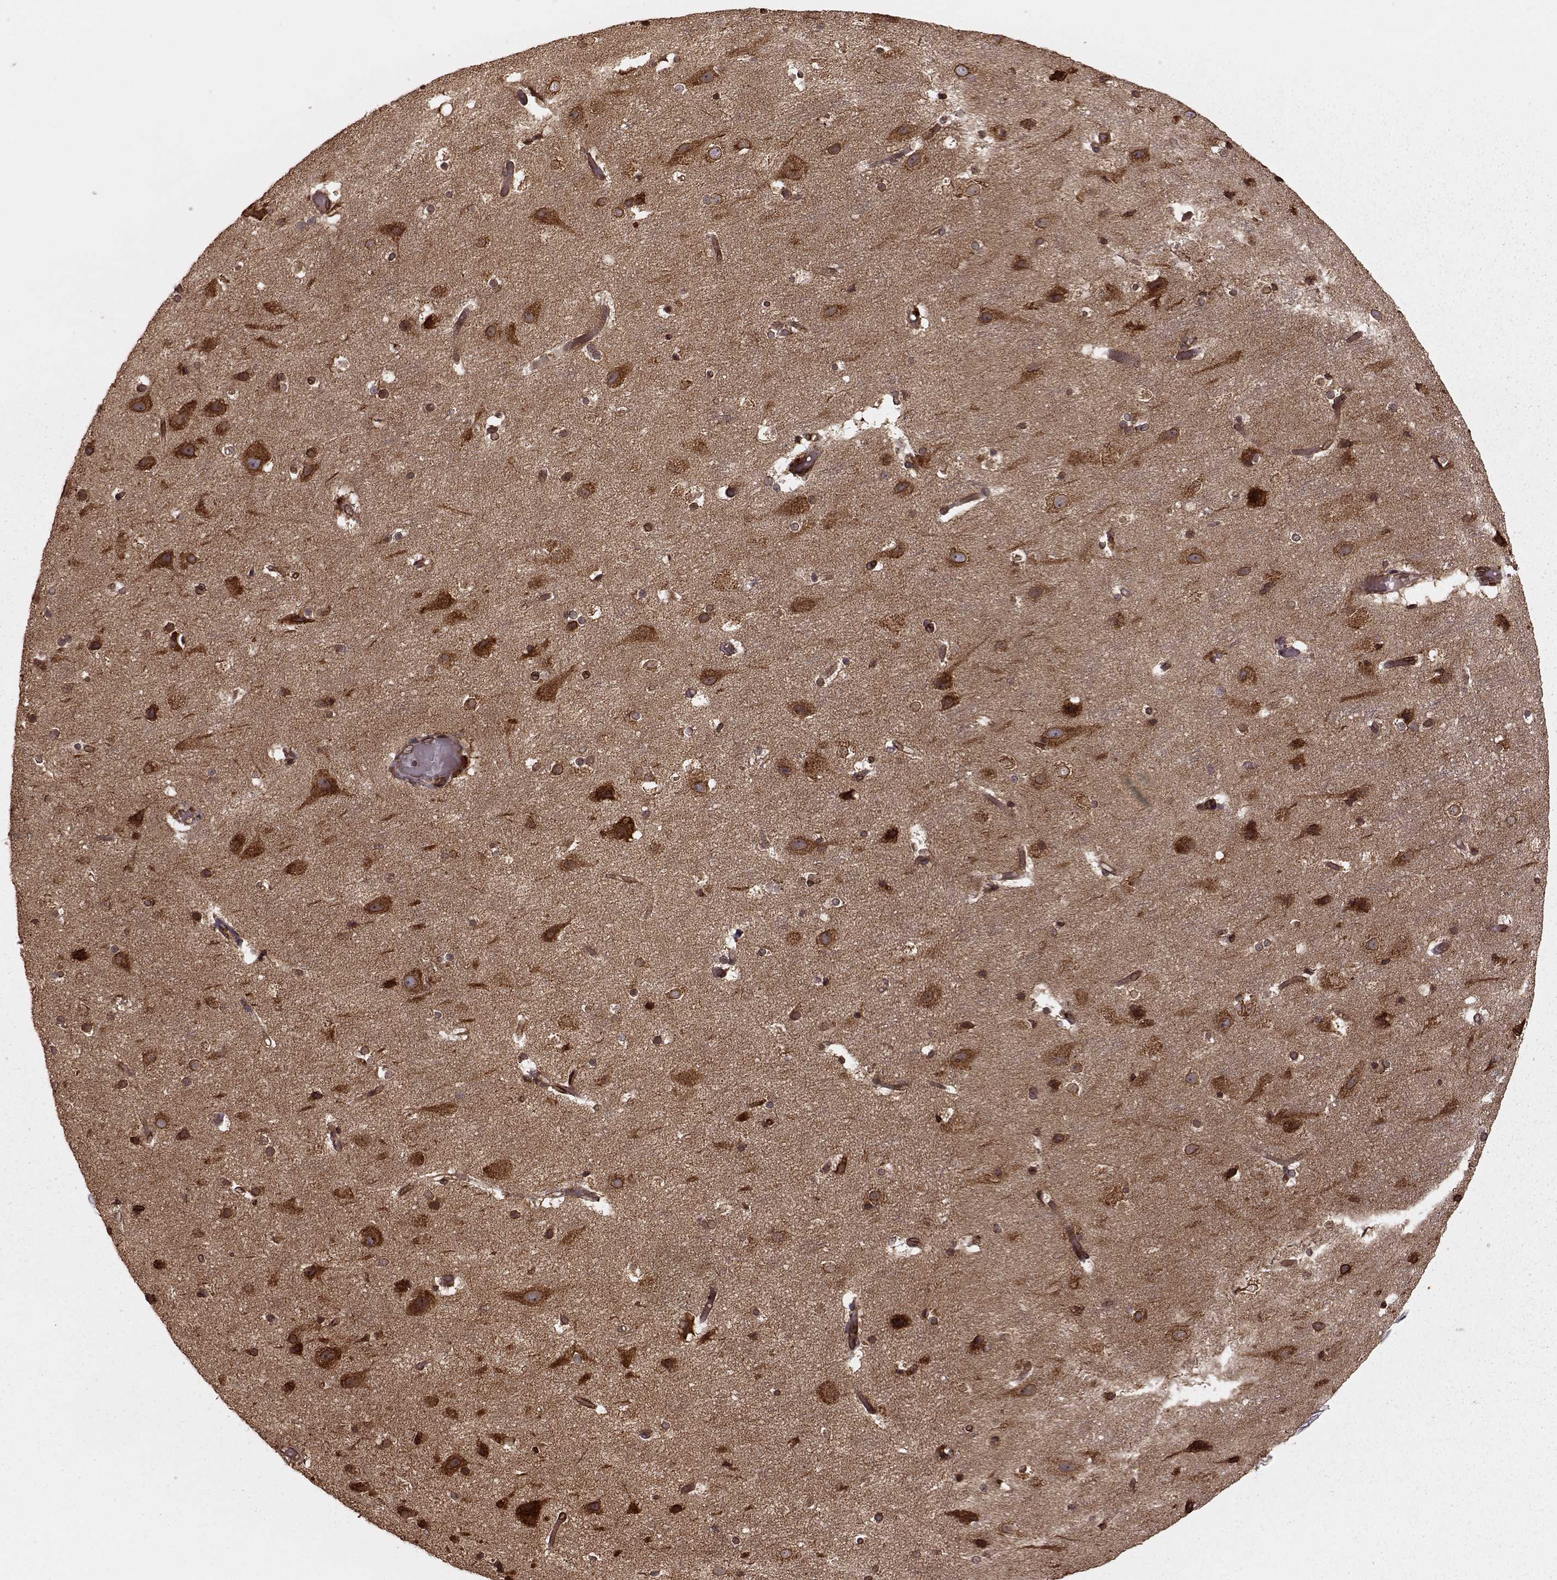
{"staining": {"intensity": "strong", "quantity": ">75%", "location": "cytoplasmic/membranous"}, "tissue": "cerebral cortex", "cell_type": "Endothelial cells", "image_type": "normal", "snomed": [{"axis": "morphology", "description": "Normal tissue, NOS"}, {"axis": "topography", "description": "Cerebral cortex"}], "caption": "High-power microscopy captured an IHC histopathology image of unremarkable cerebral cortex, revealing strong cytoplasmic/membranous expression in approximately >75% of endothelial cells.", "gene": "AGPAT1", "patient": {"sex": "female", "age": 52}}